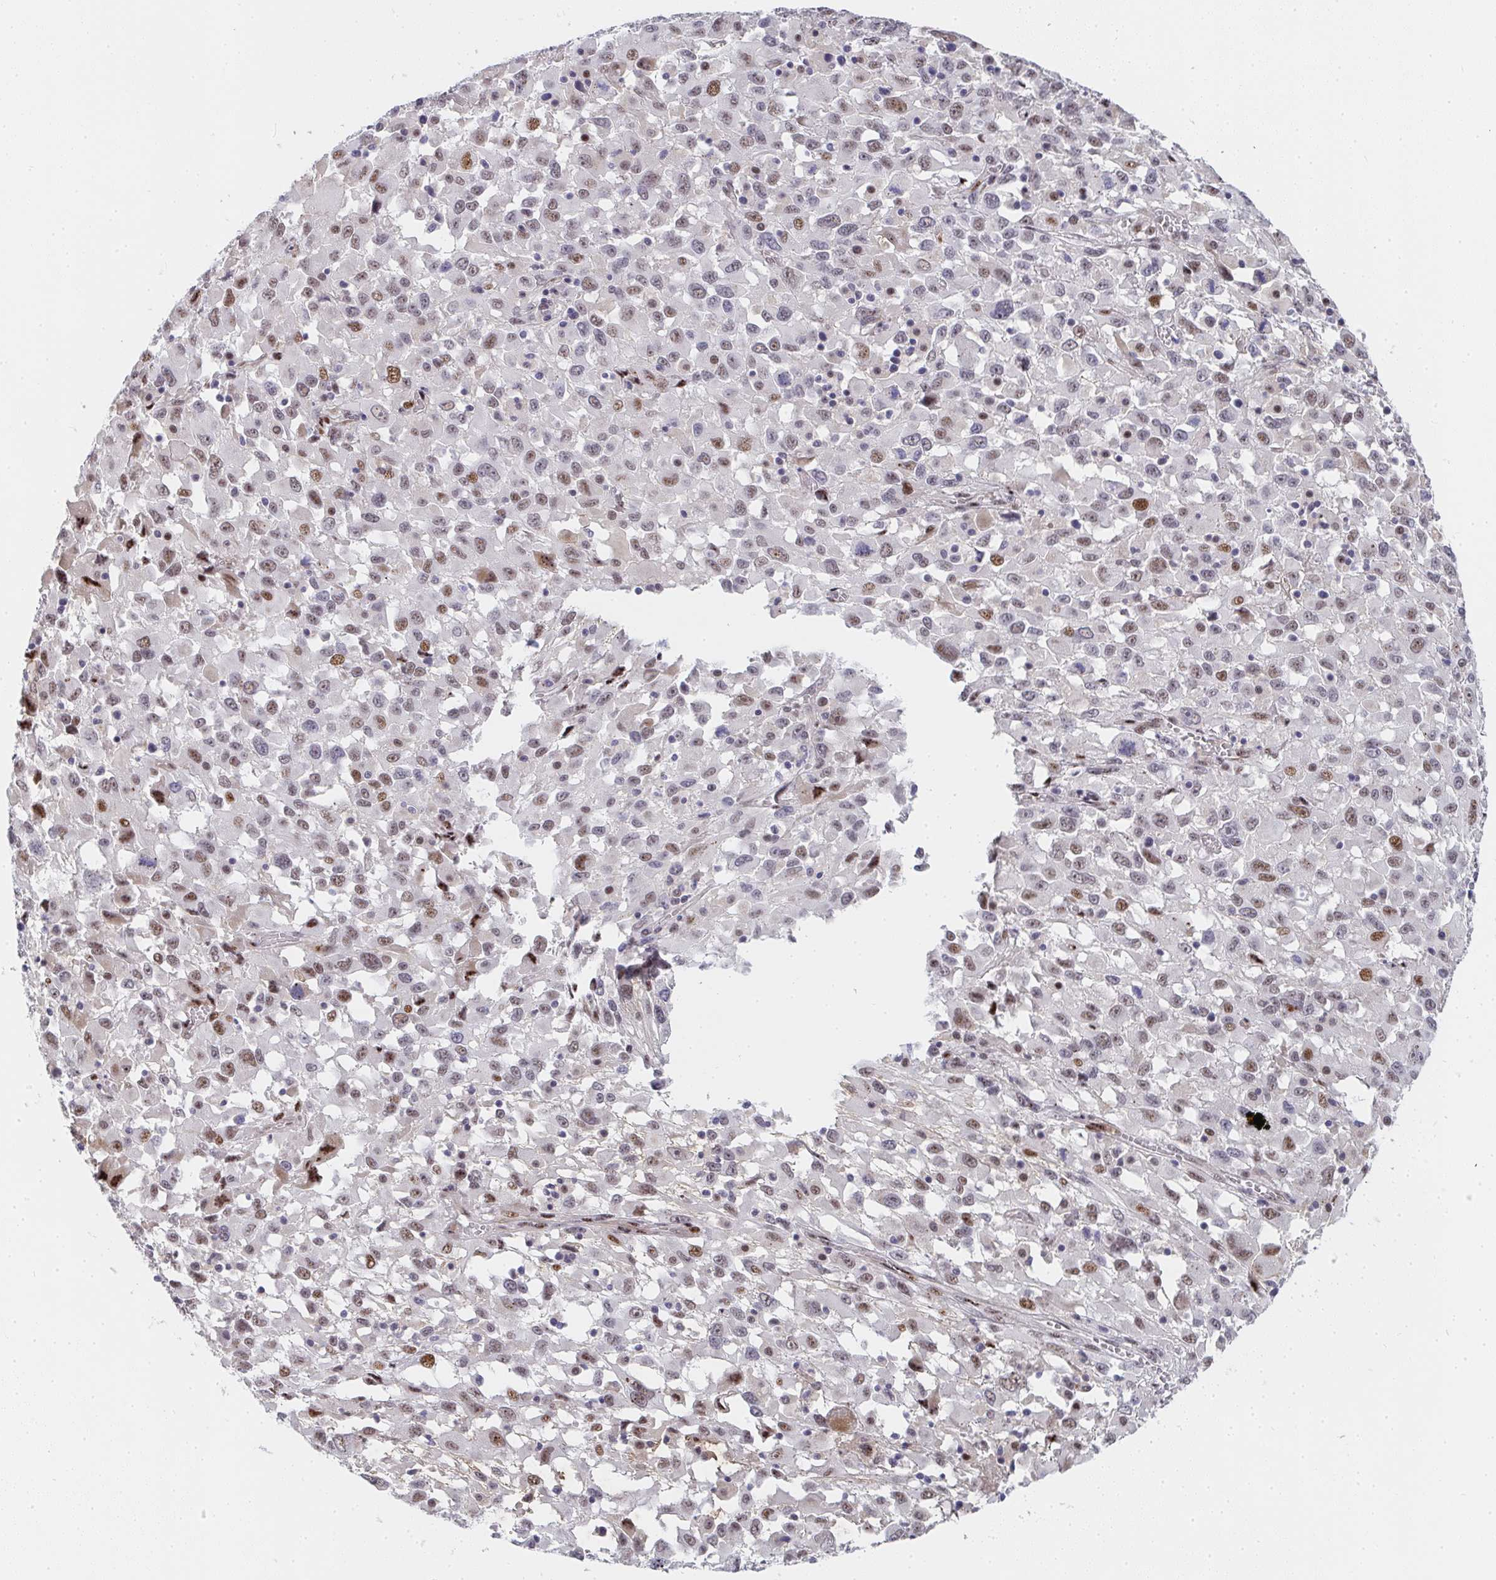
{"staining": {"intensity": "moderate", "quantity": "25%-75%", "location": "nuclear"}, "tissue": "melanoma", "cell_type": "Tumor cells", "image_type": "cancer", "snomed": [{"axis": "morphology", "description": "Malignant melanoma, Metastatic site"}, {"axis": "topography", "description": "Soft tissue"}], "caption": "The micrograph reveals staining of malignant melanoma (metastatic site), revealing moderate nuclear protein staining (brown color) within tumor cells. (Brightfield microscopy of DAB IHC at high magnification).", "gene": "ZIC3", "patient": {"sex": "male", "age": 50}}